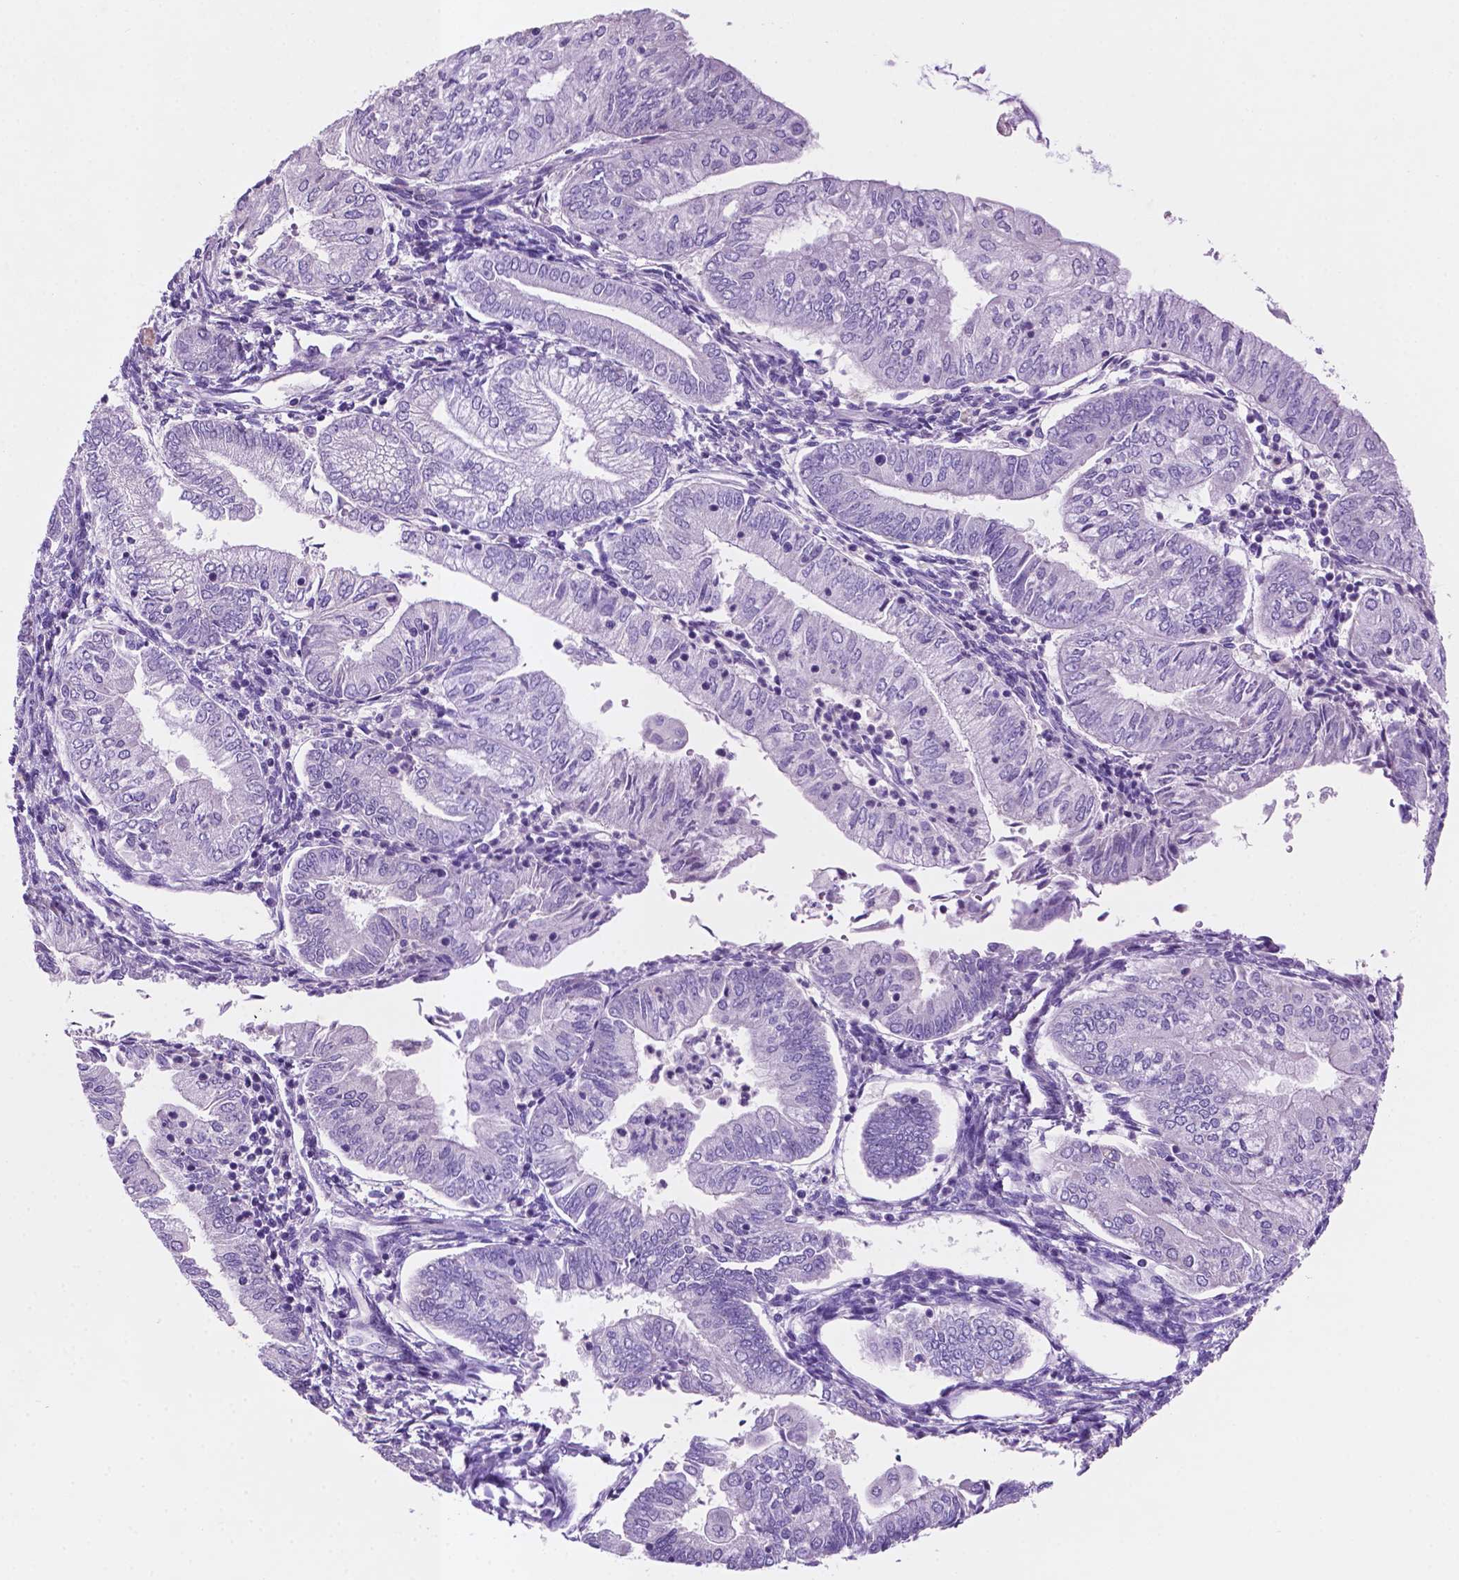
{"staining": {"intensity": "negative", "quantity": "none", "location": "none"}, "tissue": "endometrial cancer", "cell_type": "Tumor cells", "image_type": "cancer", "snomed": [{"axis": "morphology", "description": "Adenocarcinoma, NOS"}, {"axis": "topography", "description": "Endometrium"}], "caption": "Endometrial adenocarcinoma was stained to show a protein in brown. There is no significant positivity in tumor cells.", "gene": "POU4F1", "patient": {"sex": "female", "age": 55}}